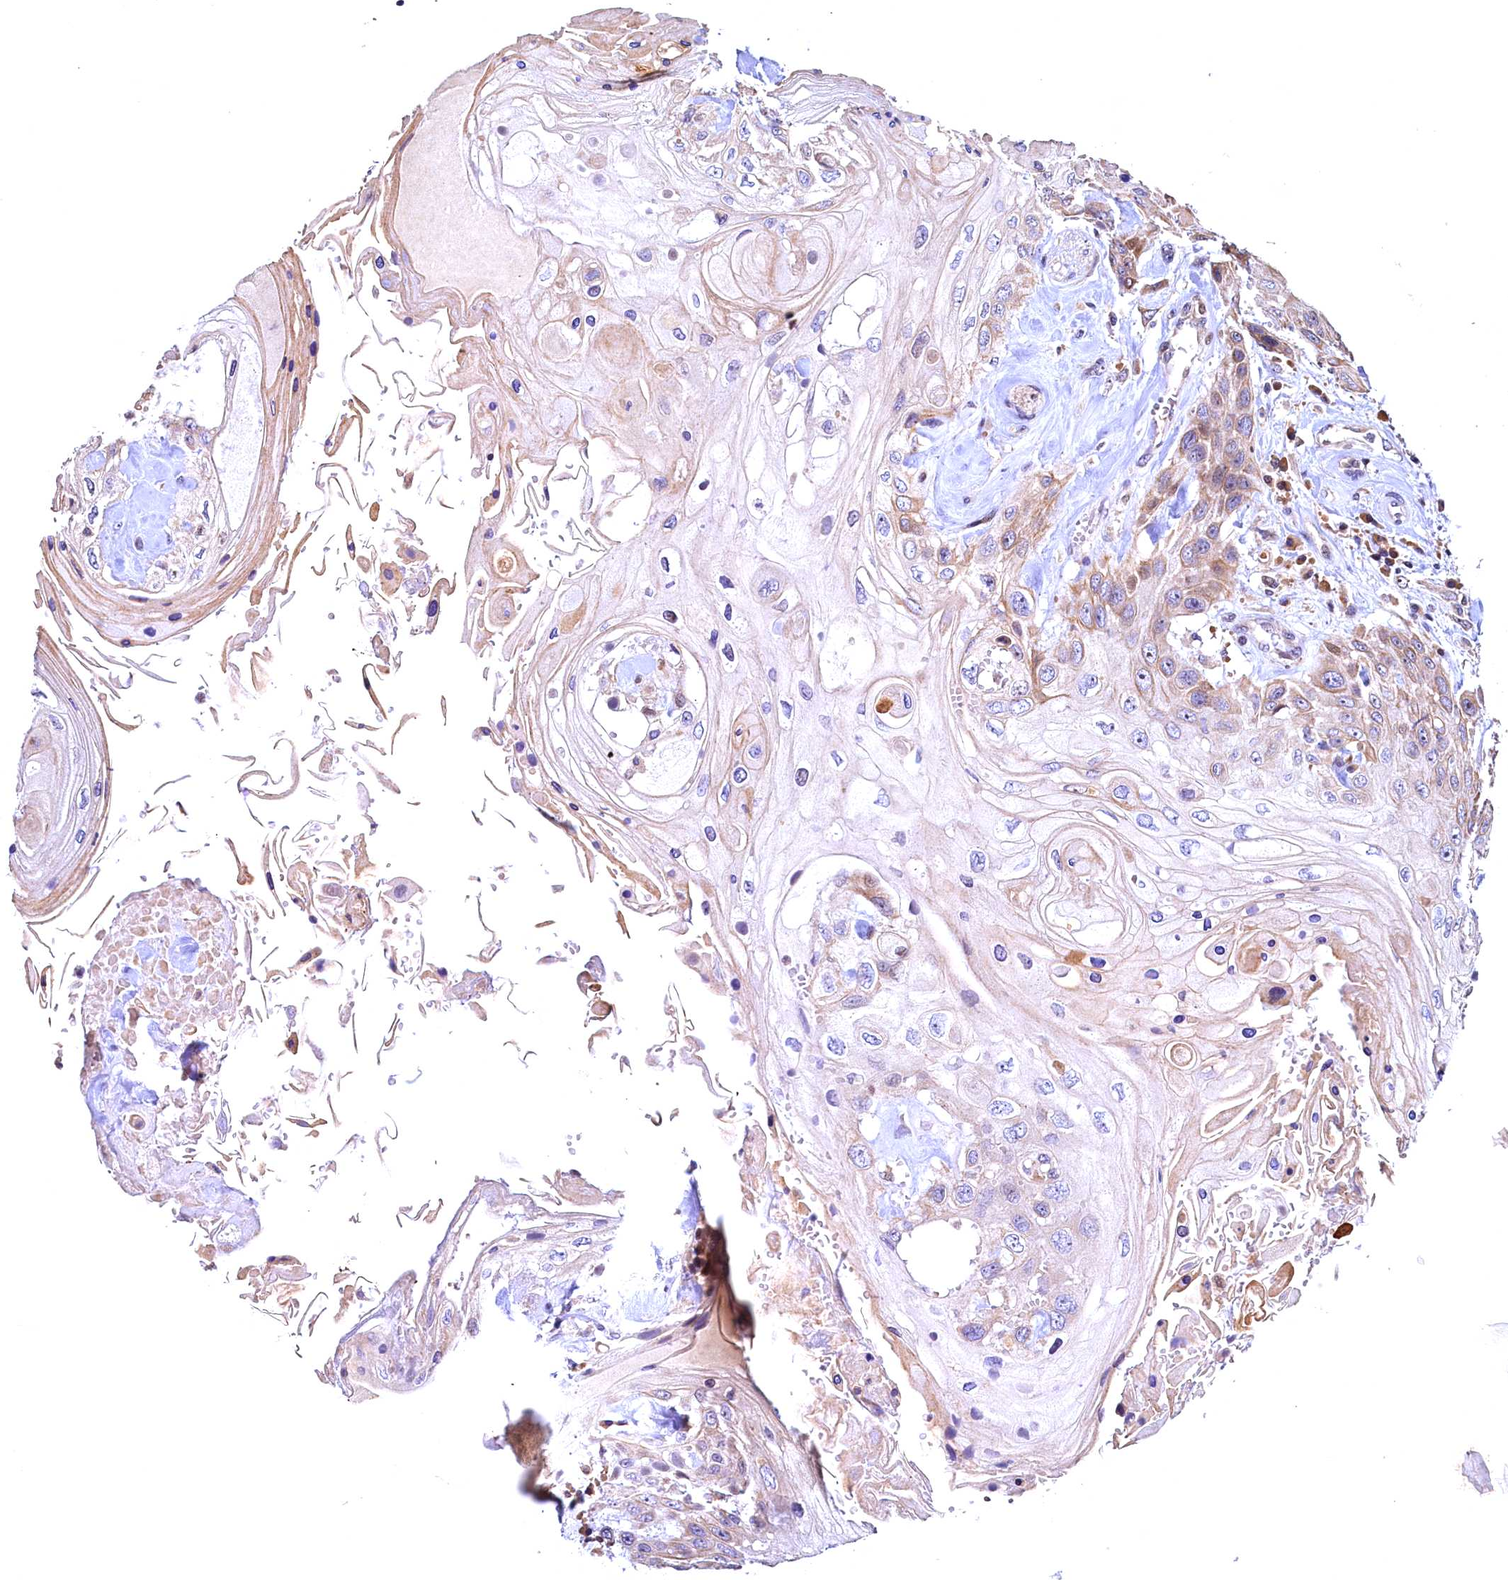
{"staining": {"intensity": "weak", "quantity": ">75%", "location": "cytoplasmic/membranous"}, "tissue": "head and neck cancer", "cell_type": "Tumor cells", "image_type": "cancer", "snomed": [{"axis": "morphology", "description": "Squamous cell carcinoma, NOS"}, {"axis": "topography", "description": "Head-Neck"}], "caption": "Head and neck cancer (squamous cell carcinoma) stained for a protein (brown) demonstrates weak cytoplasmic/membranous positive expression in approximately >75% of tumor cells.", "gene": "LATS2", "patient": {"sex": "female", "age": 43}}